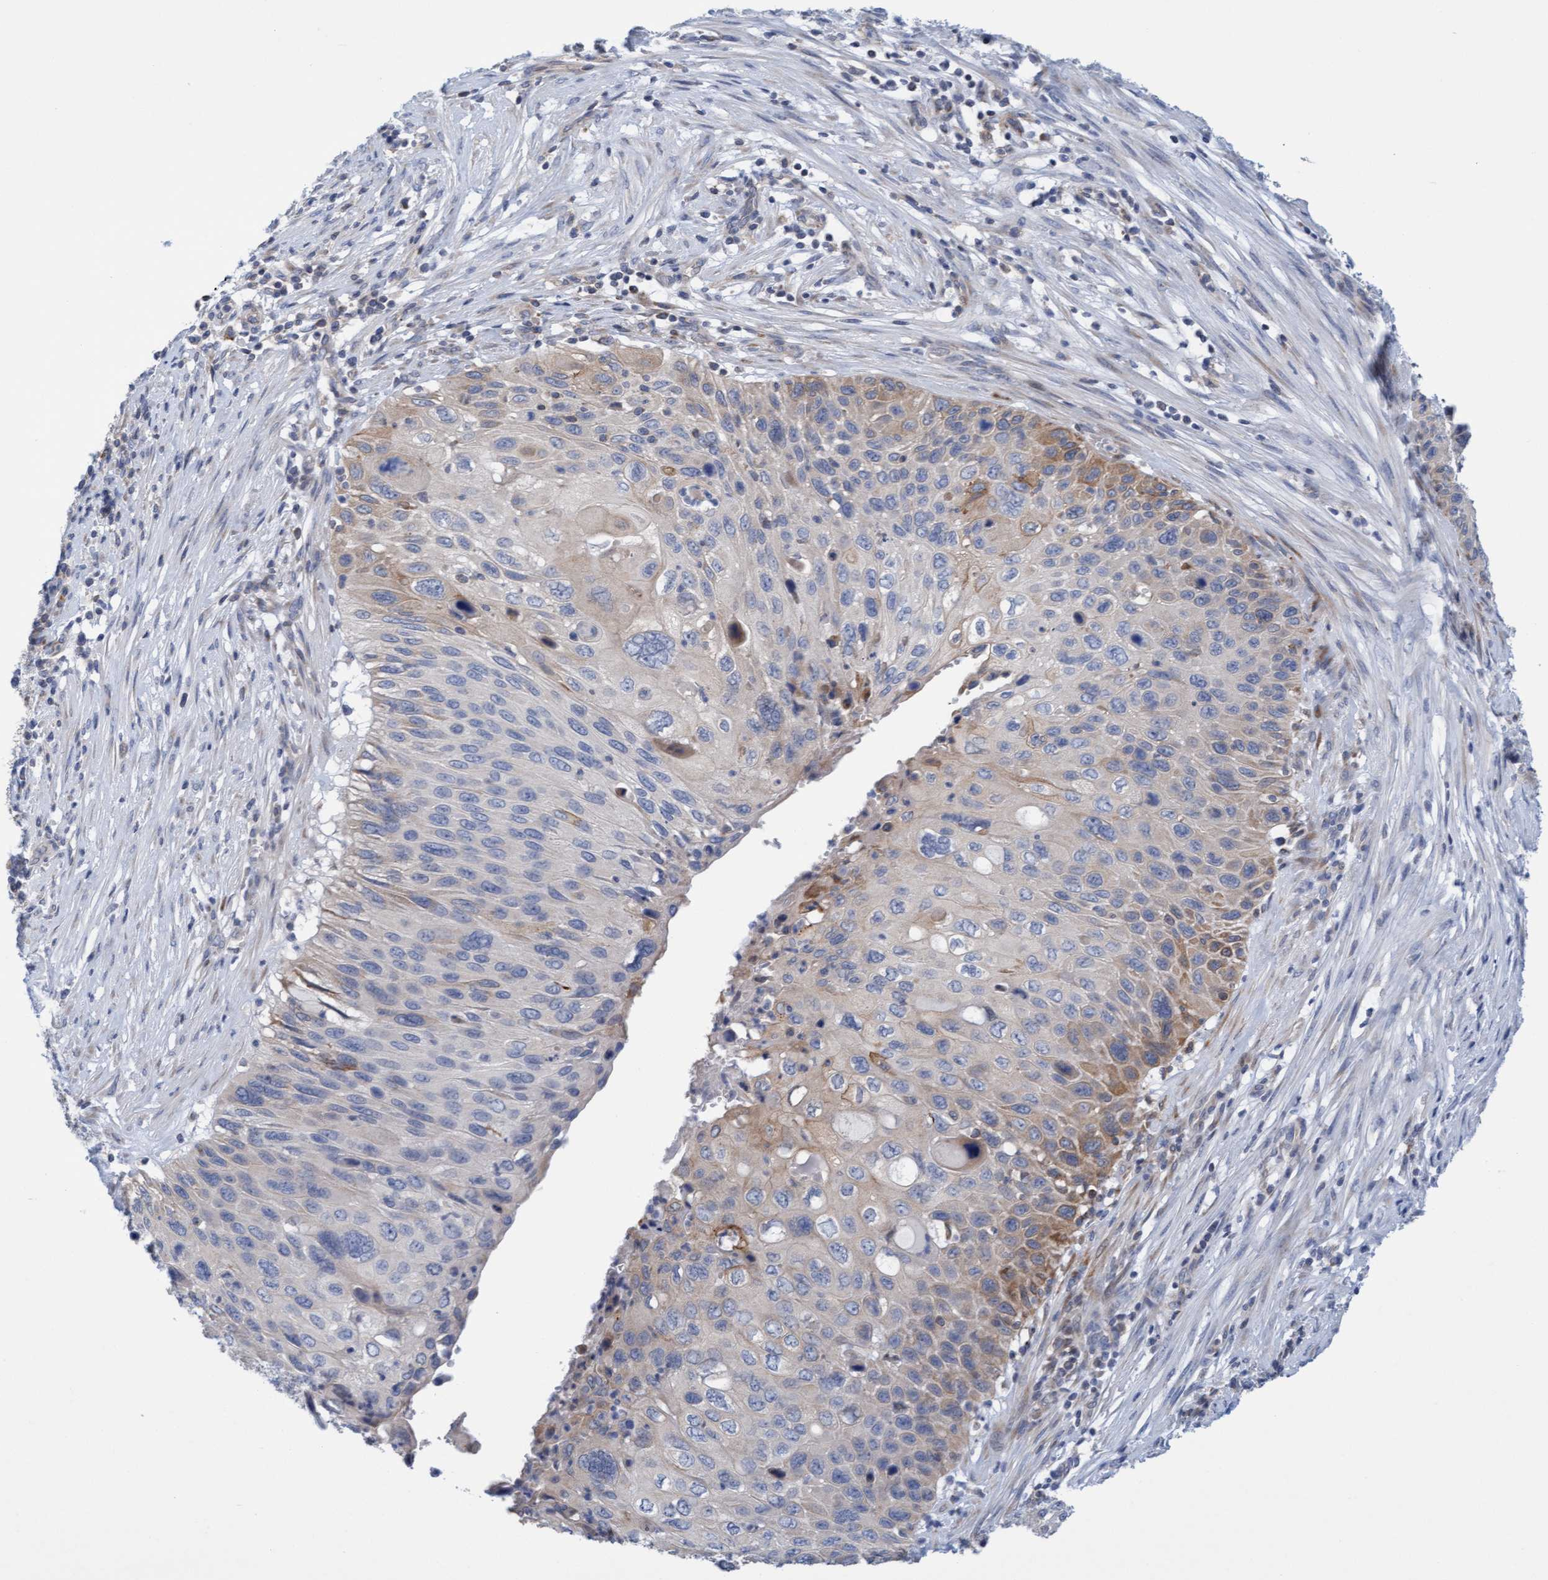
{"staining": {"intensity": "weak", "quantity": "<25%", "location": "cytoplasmic/membranous"}, "tissue": "cervical cancer", "cell_type": "Tumor cells", "image_type": "cancer", "snomed": [{"axis": "morphology", "description": "Squamous cell carcinoma, NOS"}, {"axis": "topography", "description": "Cervix"}], "caption": "An immunohistochemistry (IHC) histopathology image of squamous cell carcinoma (cervical) is shown. There is no staining in tumor cells of squamous cell carcinoma (cervical).", "gene": "SLC28A3", "patient": {"sex": "female", "age": 70}}